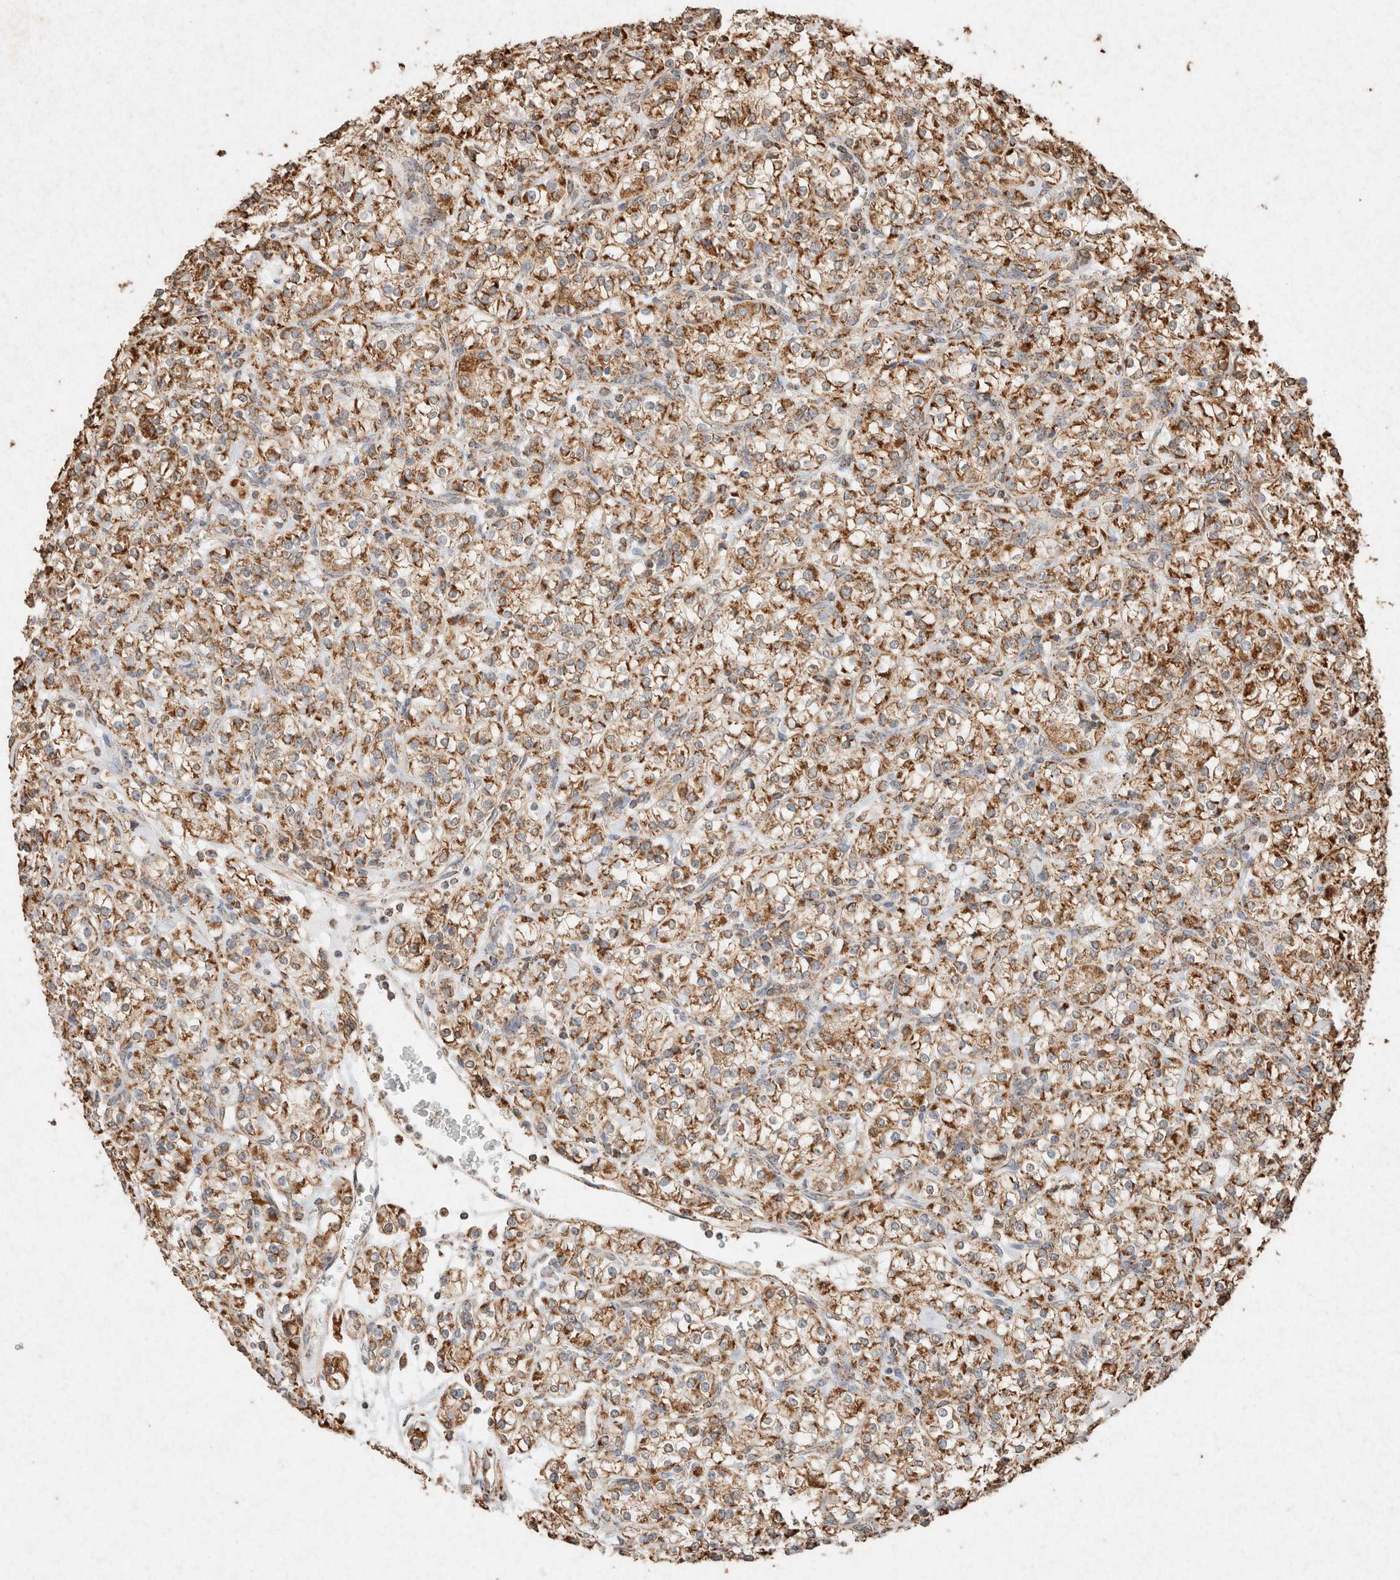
{"staining": {"intensity": "strong", "quantity": ">75%", "location": "cytoplasmic/membranous"}, "tissue": "renal cancer", "cell_type": "Tumor cells", "image_type": "cancer", "snomed": [{"axis": "morphology", "description": "Adenocarcinoma, NOS"}, {"axis": "topography", "description": "Kidney"}], "caption": "A high-resolution image shows immunohistochemistry staining of renal adenocarcinoma, which reveals strong cytoplasmic/membranous staining in about >75% of tumor cells. (brown staining indicates protein expression, while blue staining denotes nuclei).", "gene": "SDC2", "patient": {"sex": "male", "age": 77}}